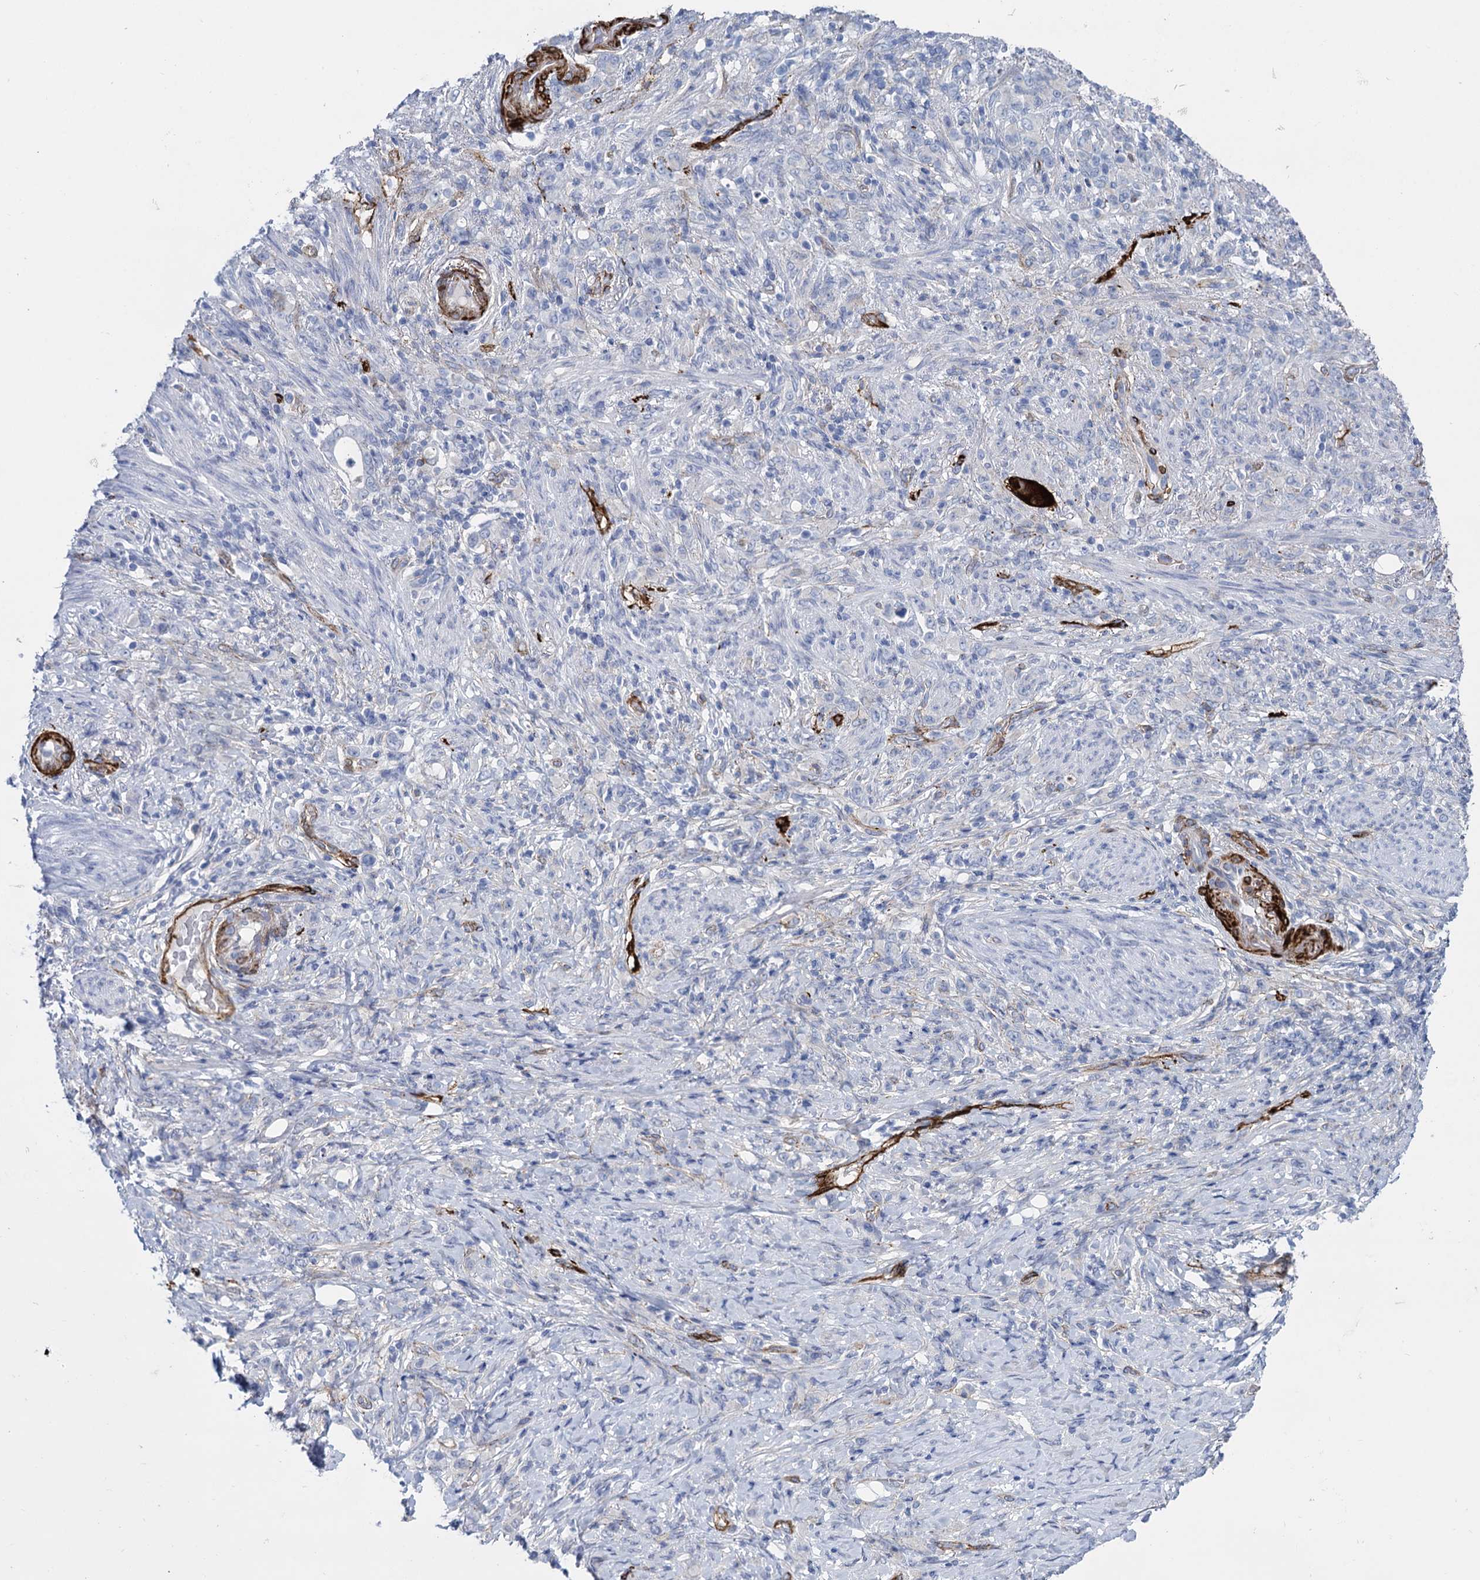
{"staining": {"intensity": "negative", "quantity": "none", "location": "none"}, "tissue": "stomach cancer", "cell_type": "Tumor cells", "image_type": "cancer", "snomed": [{"axis": "morphology", "description": "Adenocarcinoma, NOS"}, {"axis": "topography", "description": "Stomach"}], "caption": "IHC image of human stomach cancer (adenocarcinoma) stained for a protein (brown), which displays no positivity in tumor cells. (DAB IHC visualized using brightfield microscopy, high magnification).", "gene": "SNCG", "patient": {"sex": "female", "age": 79}}